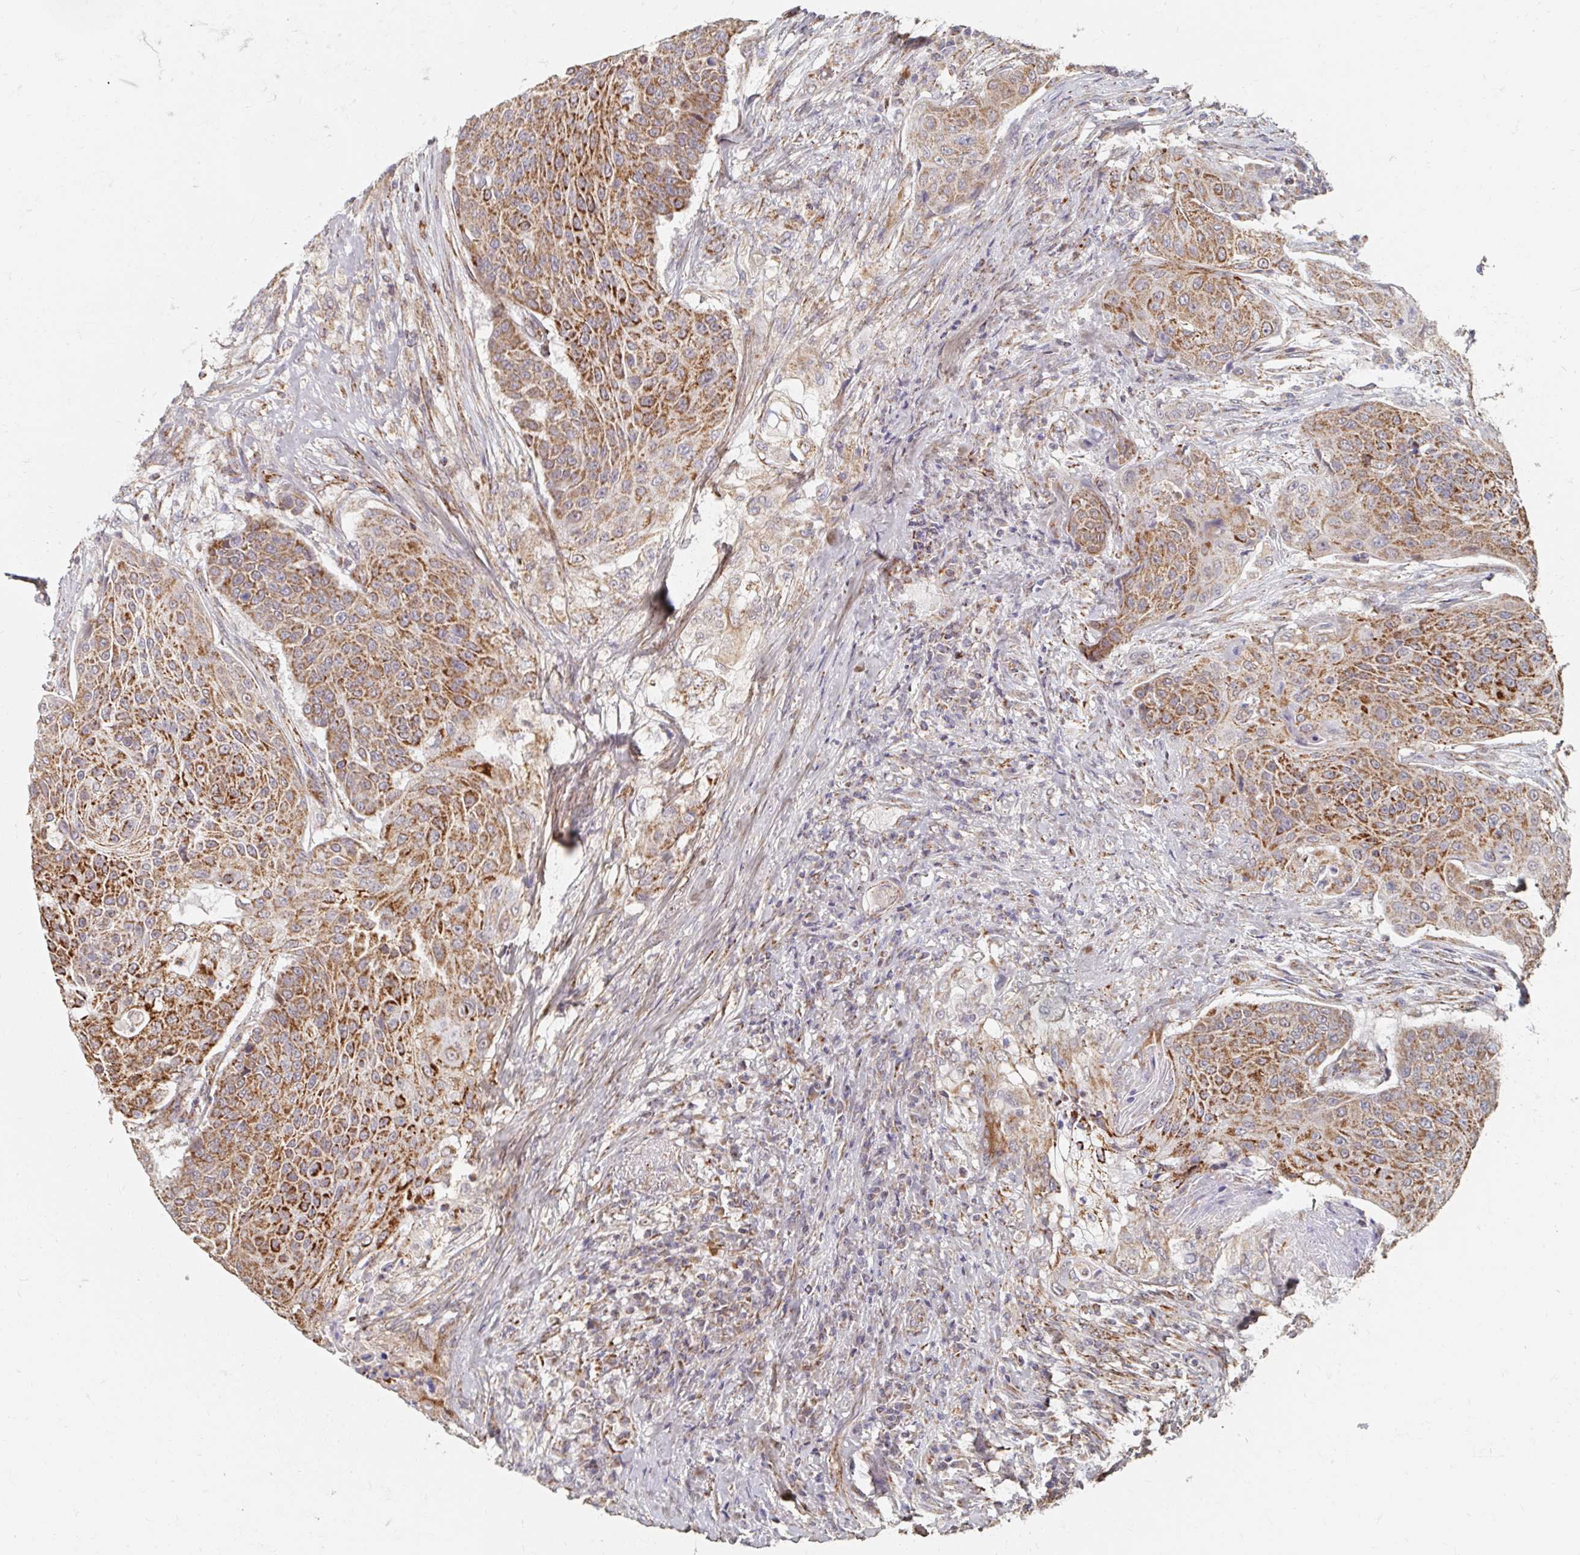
{"staining": {"intensity": "strong", "quantity": ">75%", "location": "cytoplasmic/membranous"}, "tissue": "urothelial cancer", "cell_type": "Tumor cells", "image_type": "cancer", "snomed": [{"axis": "morphology", "description": "Urothelial carcinoma, High grade"}, {"axis": "topography", "description": "Urinary bladder"}], "caption": "There is high levels of strong cytoplasmic/membranous expression in tumor cells of high-grade urothelial carcinoma, as demonstrated by immunohistochemical staining (brown color).", "gene": "MAVS", "patient": {"sex": "female", "age": 63}}